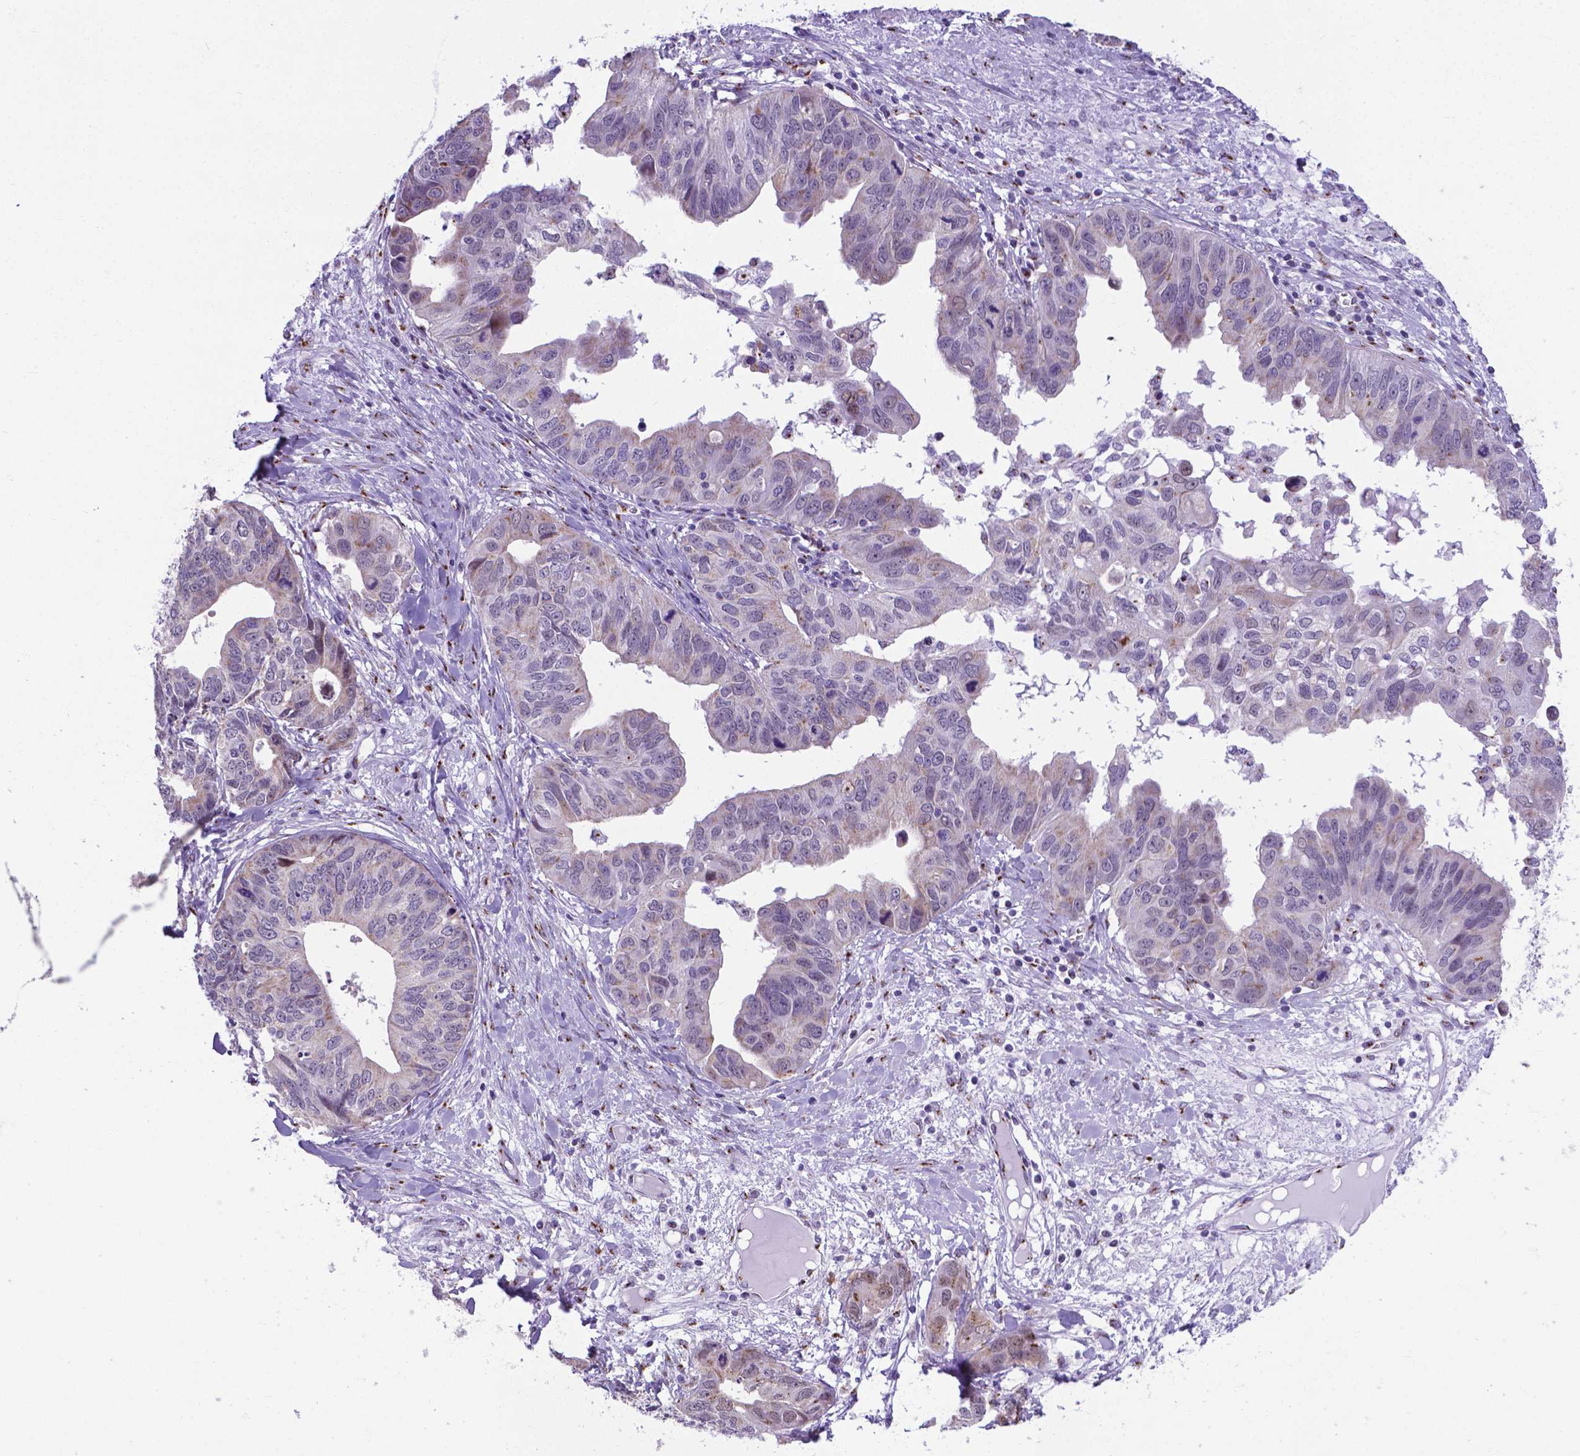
{"staining": {"intensity": "weak", "quantity": "<25%", "location": "cytoplasmic/membranous"}, "tissue": "ovarian cancer", "cell_type": "Tumor cells", "image_type": "cancer", "snomed": [{"axis": "morphology", "description": "Cystadenocarcinoma, mucinous, NOS"}, {"axis": "topography", "description": "Ovary"}], "caption": "This is an IHC image of ovarian cancer (mucinous cystadenocarcinoma). There is no staining in tumor cells.", "gene": "MRPL10", "patient": {"sex": "female", "age": 76}}